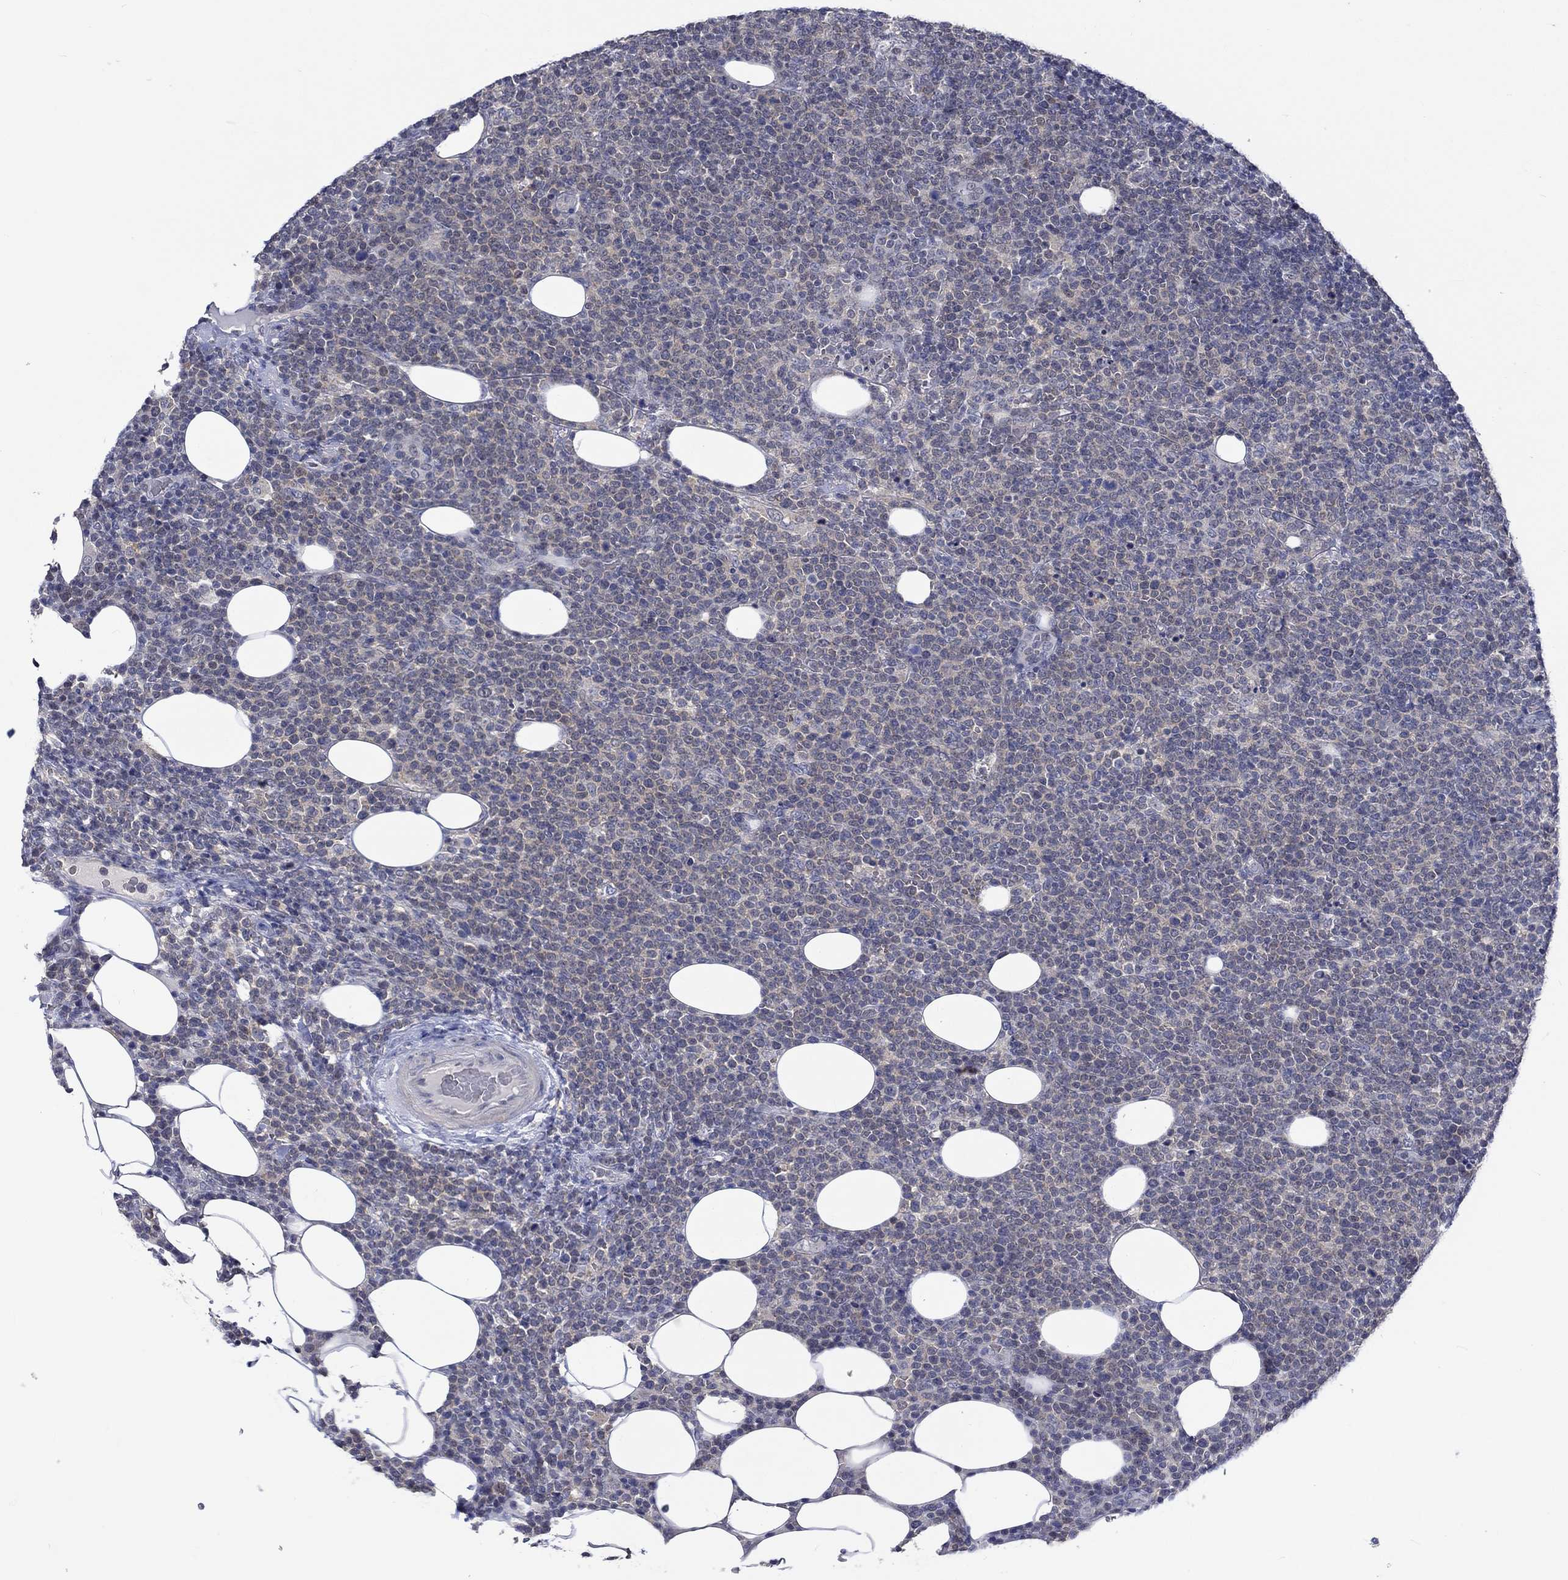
{"staining": {"intensity": "weak", "quantity": "25%-75%", "location": "cytoplasmic/membranous"}, "tissue": "lymphoma", "cell_type": "Tumor cells", "image_type": "cancer", "snomed": [{"axis": "morphology", "description": "Malignant lymphoma, non-Hodgkin's type, High grade"}, {"axis": "topography", "description": "Lymph node"}], "caption": "The histopathology image shows a brown stain indicating the presence of a protein in the cytoplasmic/membranous of tumor cells in high-grade malignant lymphoma, non-Hodgkin's type.", "gene": "WASF1", "patient": {"sex": "male", "age": 61}}